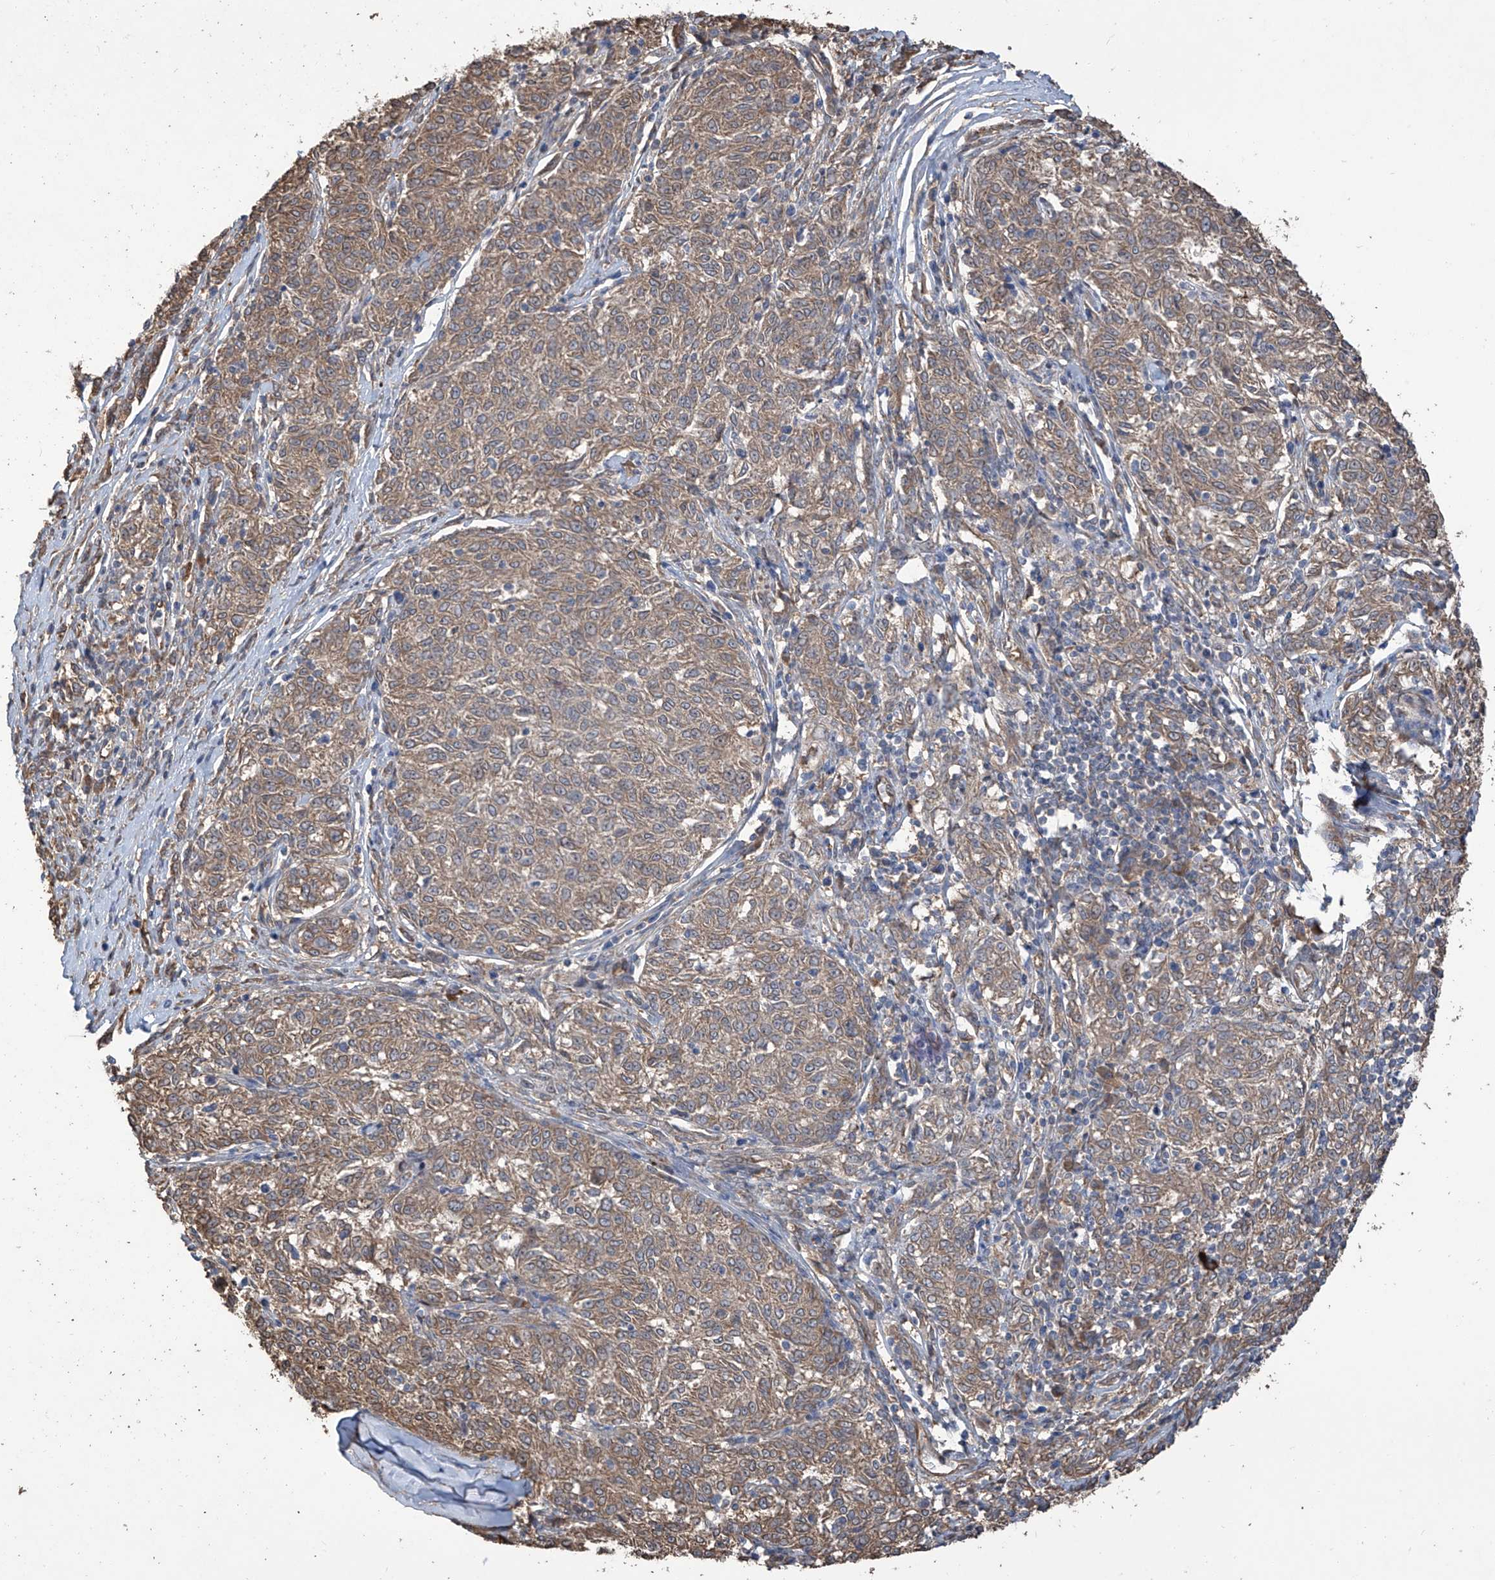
{"staining": {"intensity": "moderate", "quantity": ">75%", "location": "cytoplasmic/membranous"}, "tissue": "melanoma", "cell_type": "Tumor cells", "image_type": "cancer", "snomed": [{"axis": "morphology", "description": "Malignant melanoma, NOS"}, {"axis": "topography", "description": "Skin"}], "caption": "Protein expression analysis of malignant melanoma exhibits moderate cytoplasmic/membranous positivity in approximately >75% of tumor cells.", "gene": "AGBL5", "patient": {"sex": "female", "age": 72}}